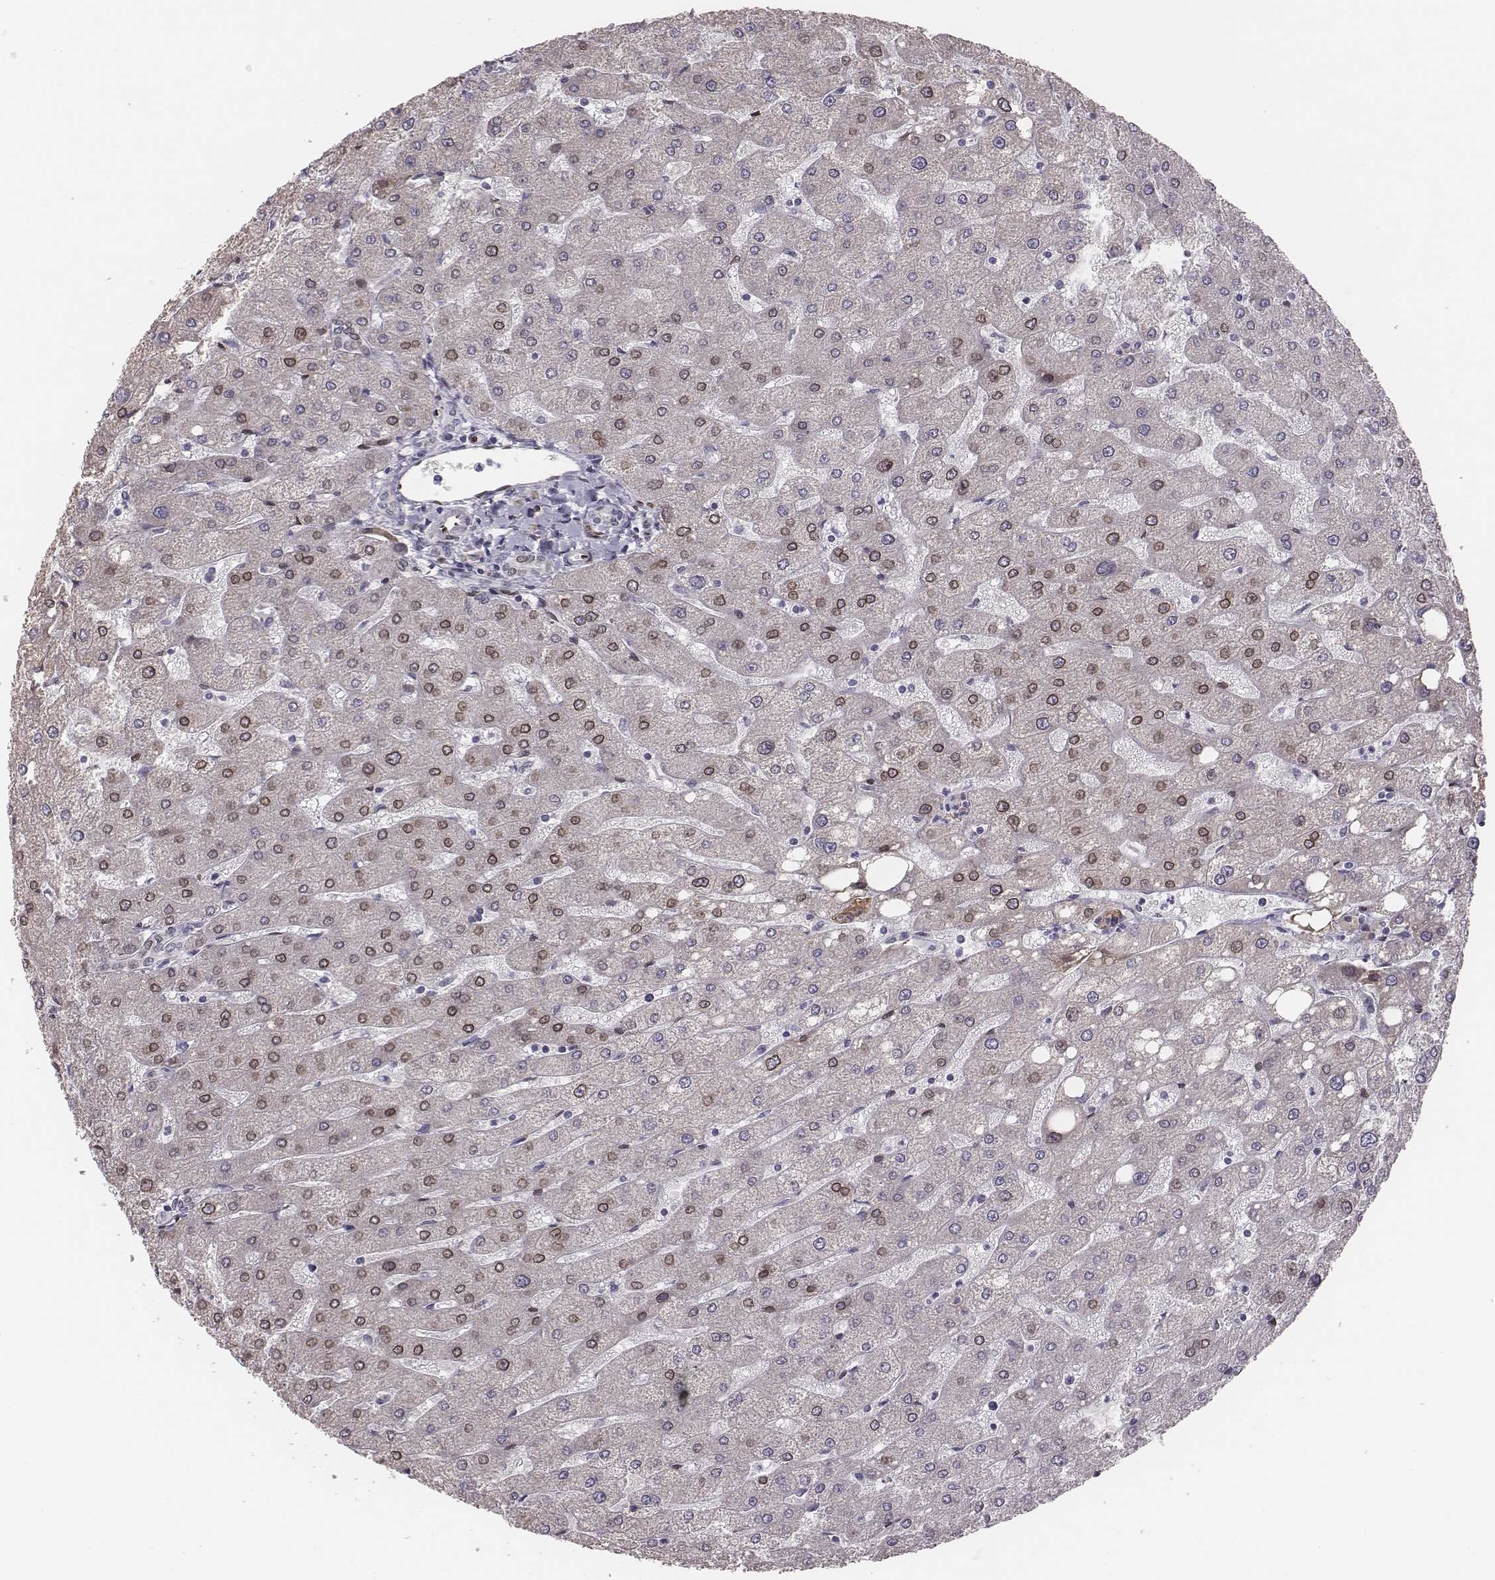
{"staining": {"intensity": "negative", "quantity": "none", "location": "none"}, "tissue": "liver", "cell_type": "Cholangiocytes", "image_type": "normal", "snomed": [{"axis": "morphology", "description": "Normal tissue, NOS"}, {"axis": "topography", "description": "Liver"}], "caption": "Cholangiocytes are negative for protein expression in unremarkable human liver. (Brightfield microscopy of DAB (3,3'-diaminobenzidine) IHC at high magnification).", "gene": "ADGRF4", "patient": {"sex": "male", "age": 67}}